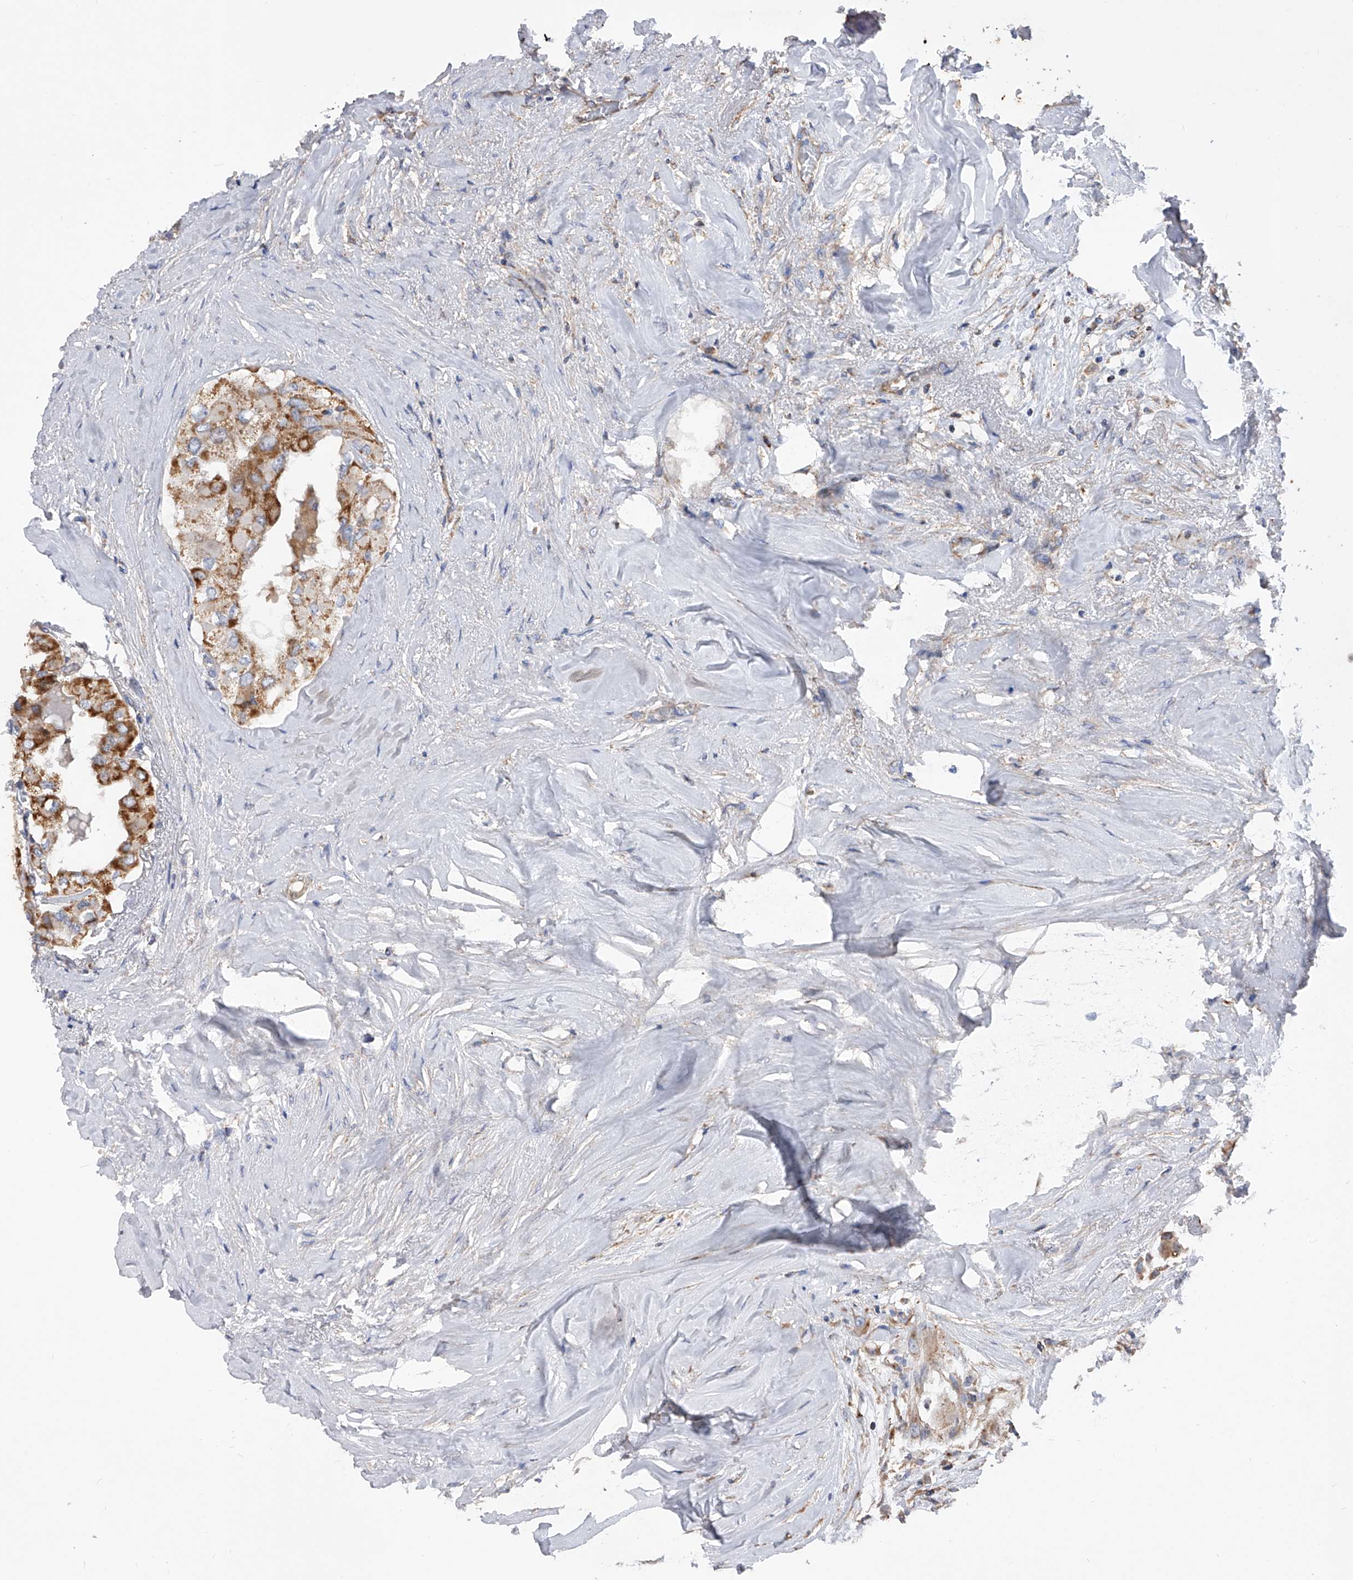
{"staining": {"intensity": "strong", "quantity": "<25%", "location": "cytoplasmic/membranous"}, "tissue": "thyroid cancer", "cell_type": "Tumor cells", "image_type": "cancer", "snomed": [{"axis": "morphology", "description": "Papillary adenocarcinoma, NOS"}, {"axis": "topography", "description": "Thyroid gland"}], "caption": "Protein staining reveals strong cytoplasmic/membranous staining in approximately <25% of tumor cells in thyroid cancer (papillary adenocarcinoma). (Stains: DAB (3,3'-diaminobenzidine) in brown, nuclei in blue, Microscopy: brightfield microscopy at high magnification).", "gene": "PDSS2", "patient": {"sex": "female", "age": 59}}